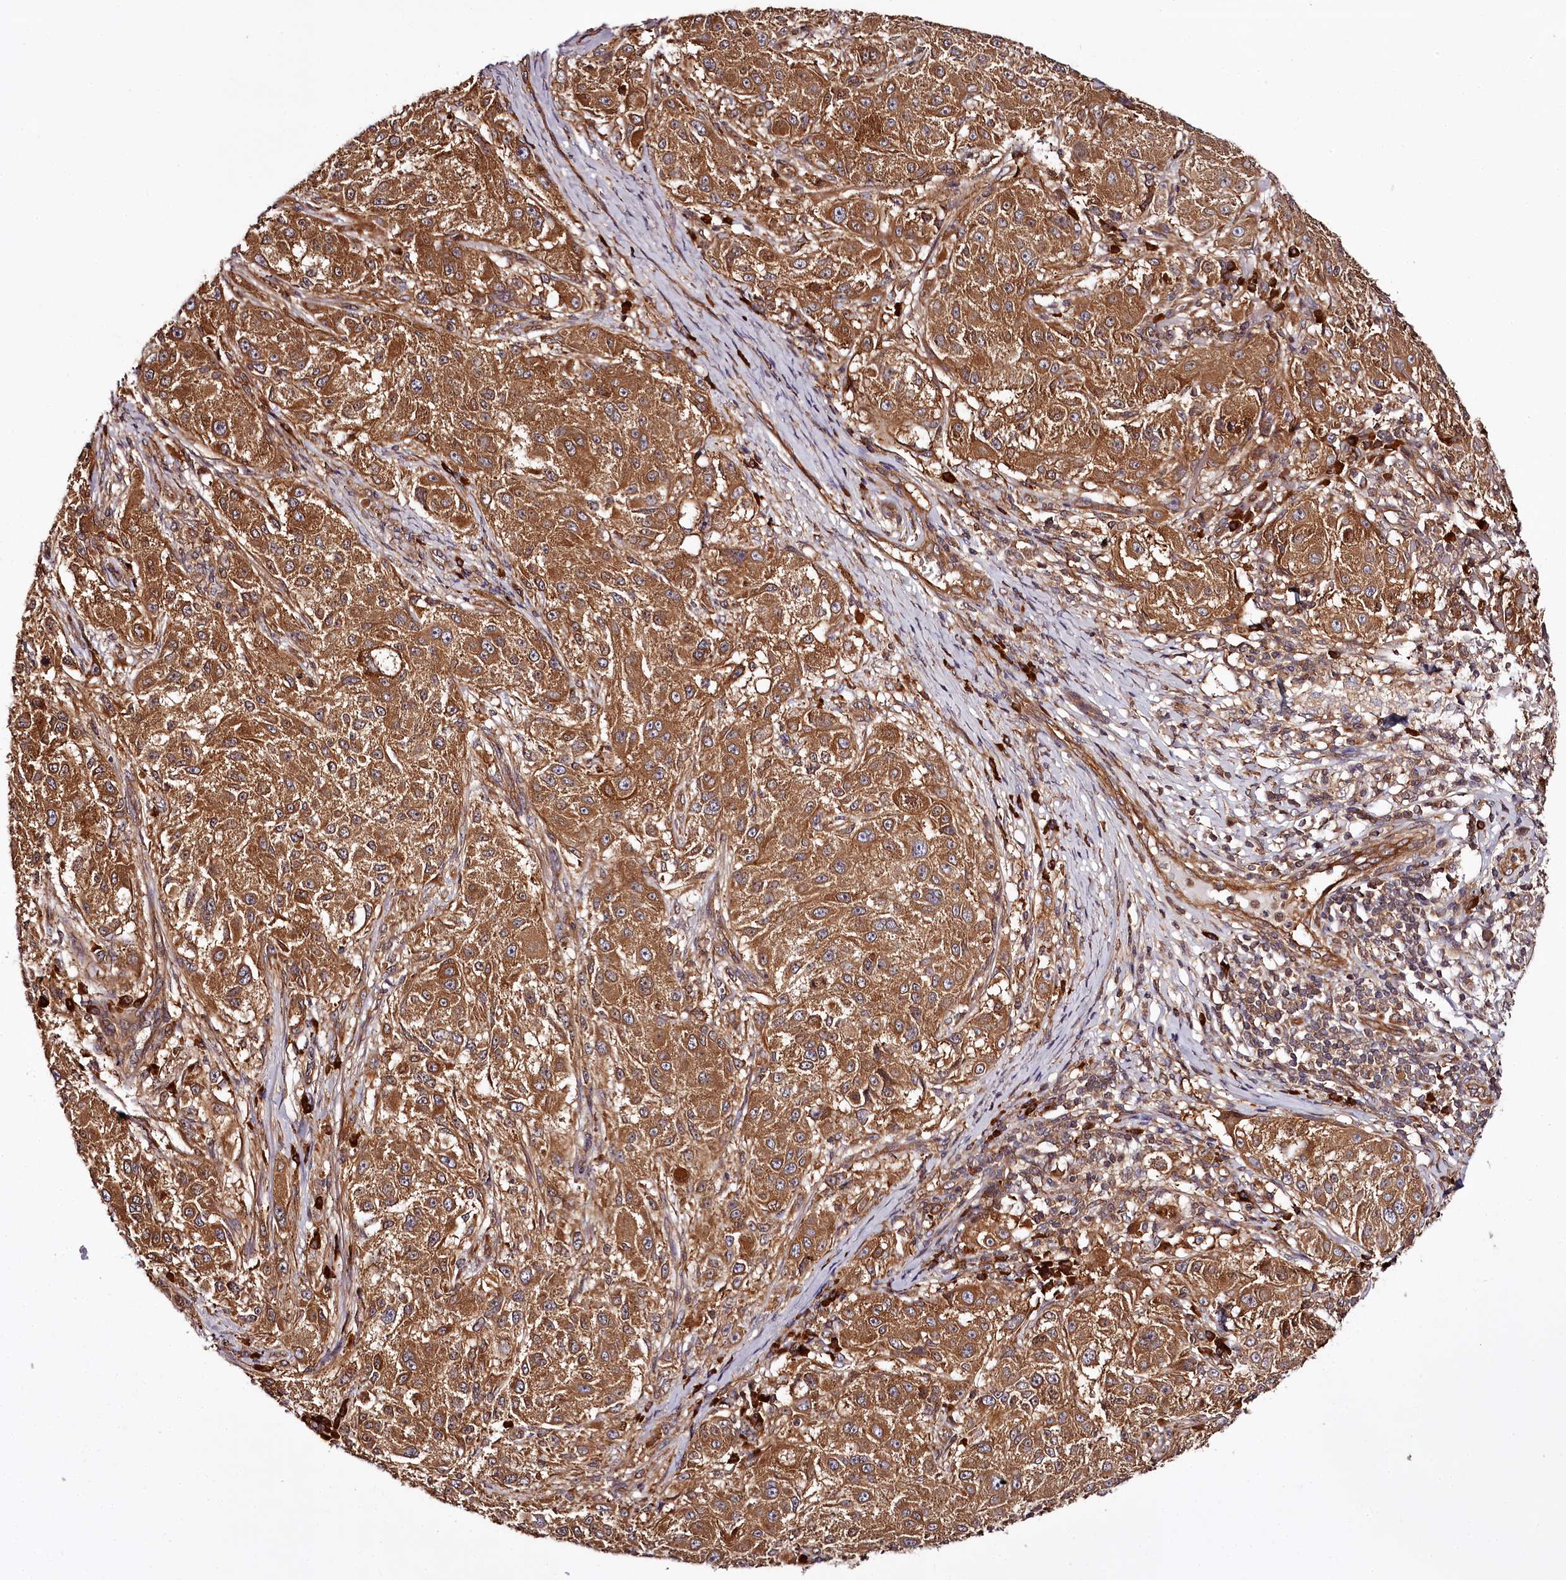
{"staining": {"intensity": "moderate", "quantity": ">75%", "location": "cytoplasmic/membranous"}, "tissue": "melanoma", "cell_type": "Tumor cells", "image_type": "cancer", "snomed": [{"axis": "morphology", "description": "Necrosis, NOS"}, {"axis": "morphology", "description": "Malignant melanoma, NOS"}, {"axis": "topography", "description": "Skin"}], "caption": "Immunohistochemical staining of melanoma reveals moderate cytoplasmic/membranous protein expression in approximately >75% of tumor cells.", "gene": "TARS1", "patient": {"sex": "female", "age": 87}}